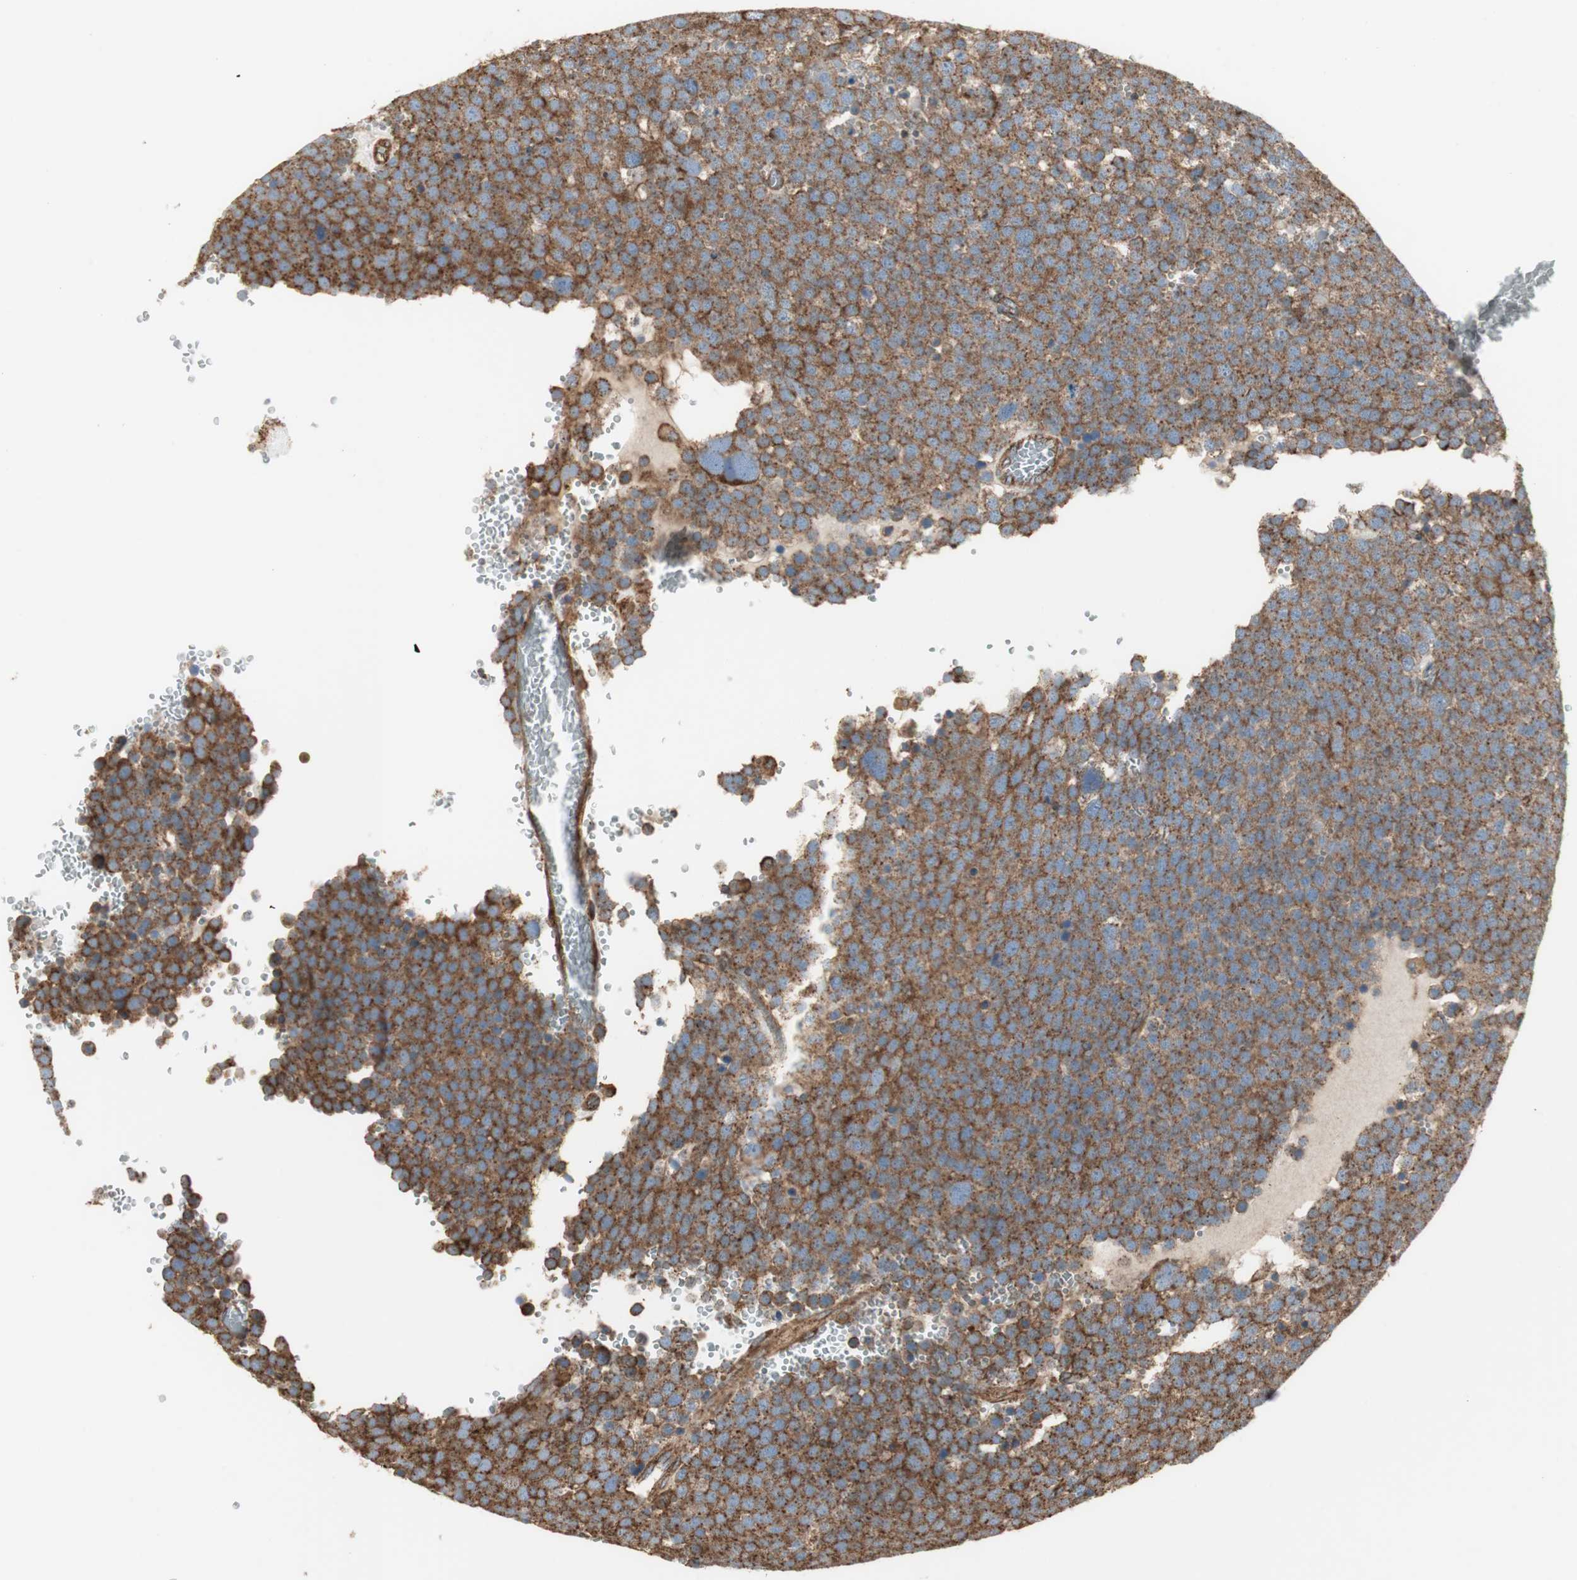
{"staining": {"intensity": "strong", "quantity": ">75%", "location": "cytoplasmic/membranous"}, "tissue": "testis cancer", "cell_type": "Tumor cells", "image_type": "cancer", "snomed": [{"axis": "morphology", "description": "Seminoma, NOS"}, {"axis": "topography", "description": "Testis"}], "caption": "Testis cancer tissue demonstrates strong cytoplasmic/membranous positivity in about >75% of tumor cells", "gene": "H6PD", "patient": {"sex": "male", "age": 71}}